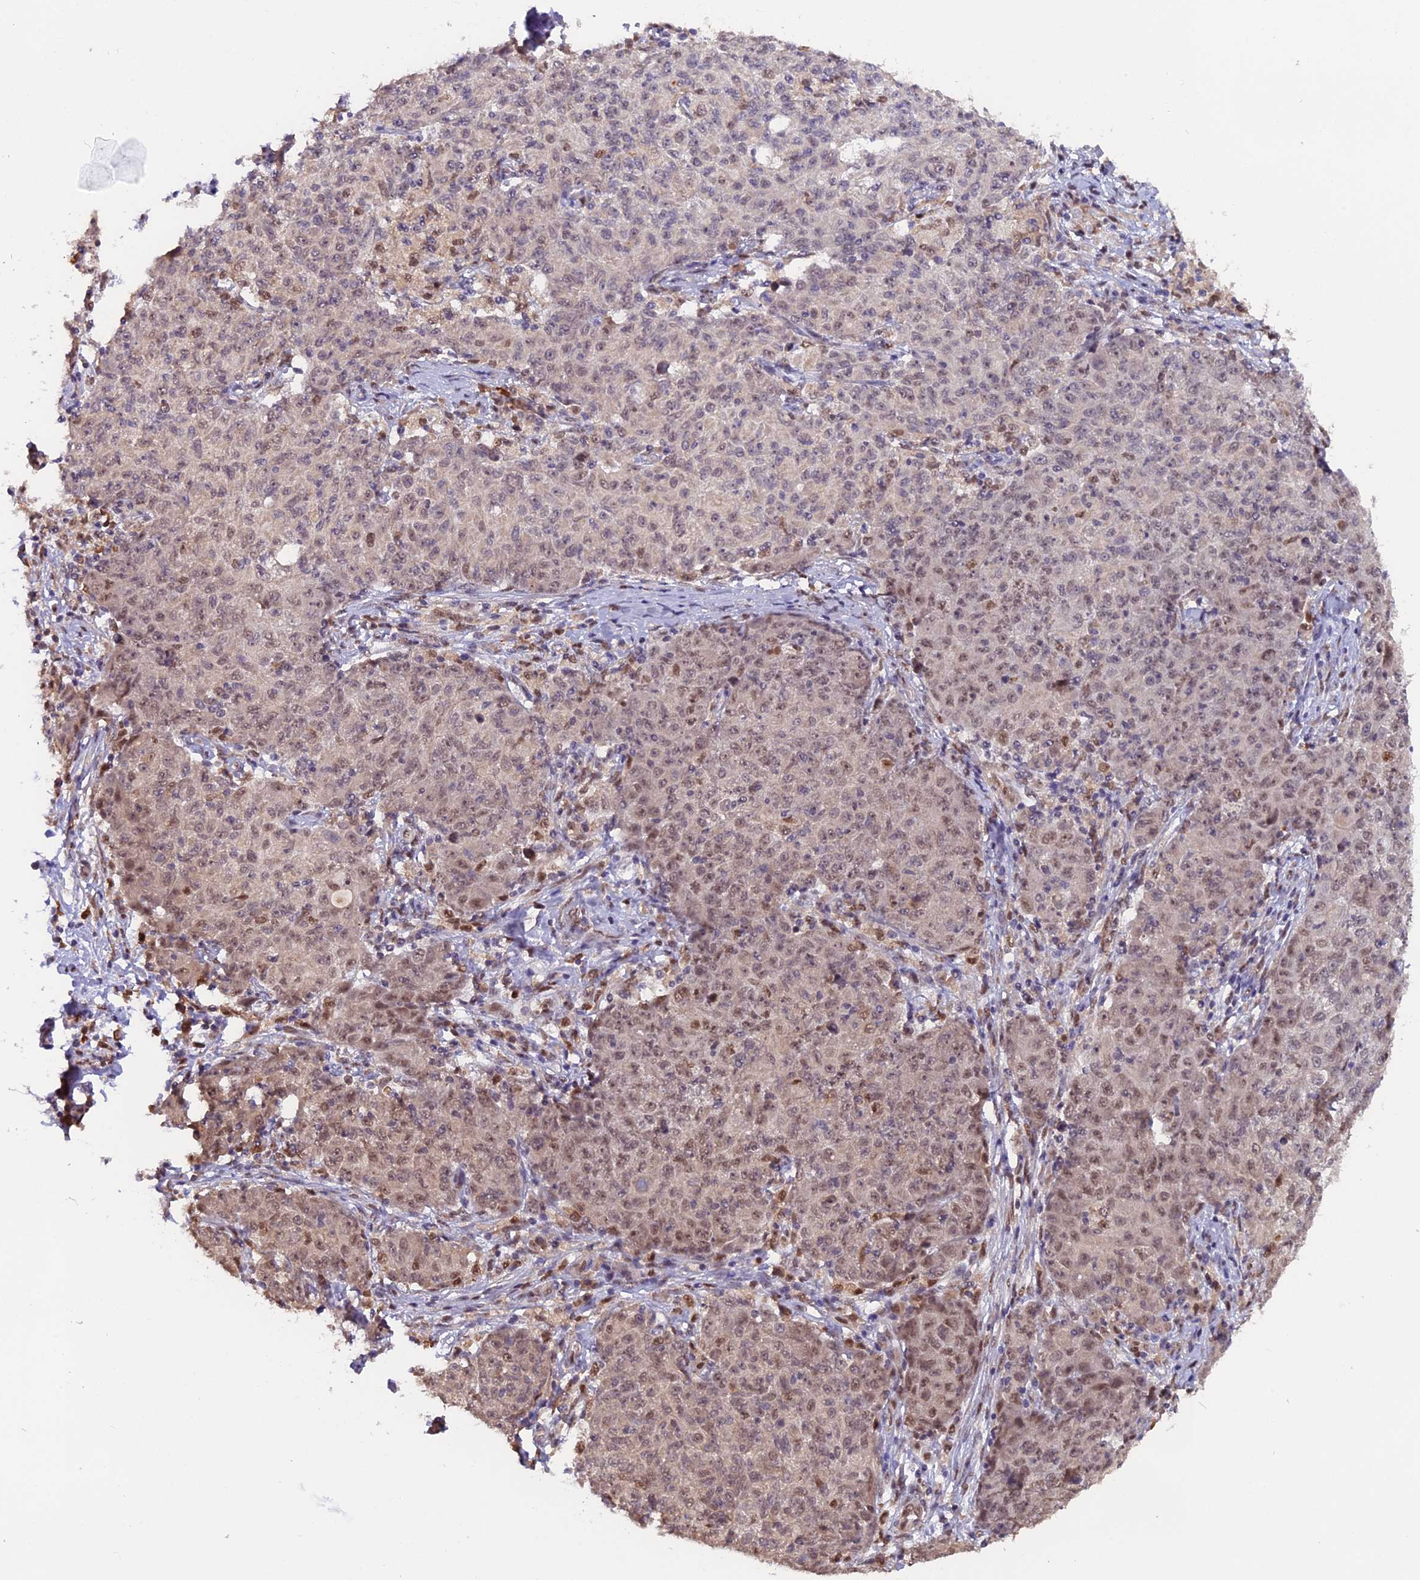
{"staining": {"intensity": "weak", "quantity": "25%-75%", "location": "nuclear"}, "tissue": "ovarian cancer", "cell_type": "Tumor cells", "image_type": "cancer", "snomed": [{"axis": "morphology", "description": "Carcinoma, endometroid"}, {"axis": "topography", "description": "Ovary"}], "caption": "Immunohistochemical staining of human endometroid carcinoma (ovarian) displays weak nuclear protein expression in approximately 25%-75% of tumor cells.", "gene": "FAM118B", "patient": {"sex": "female", "age": 42}}